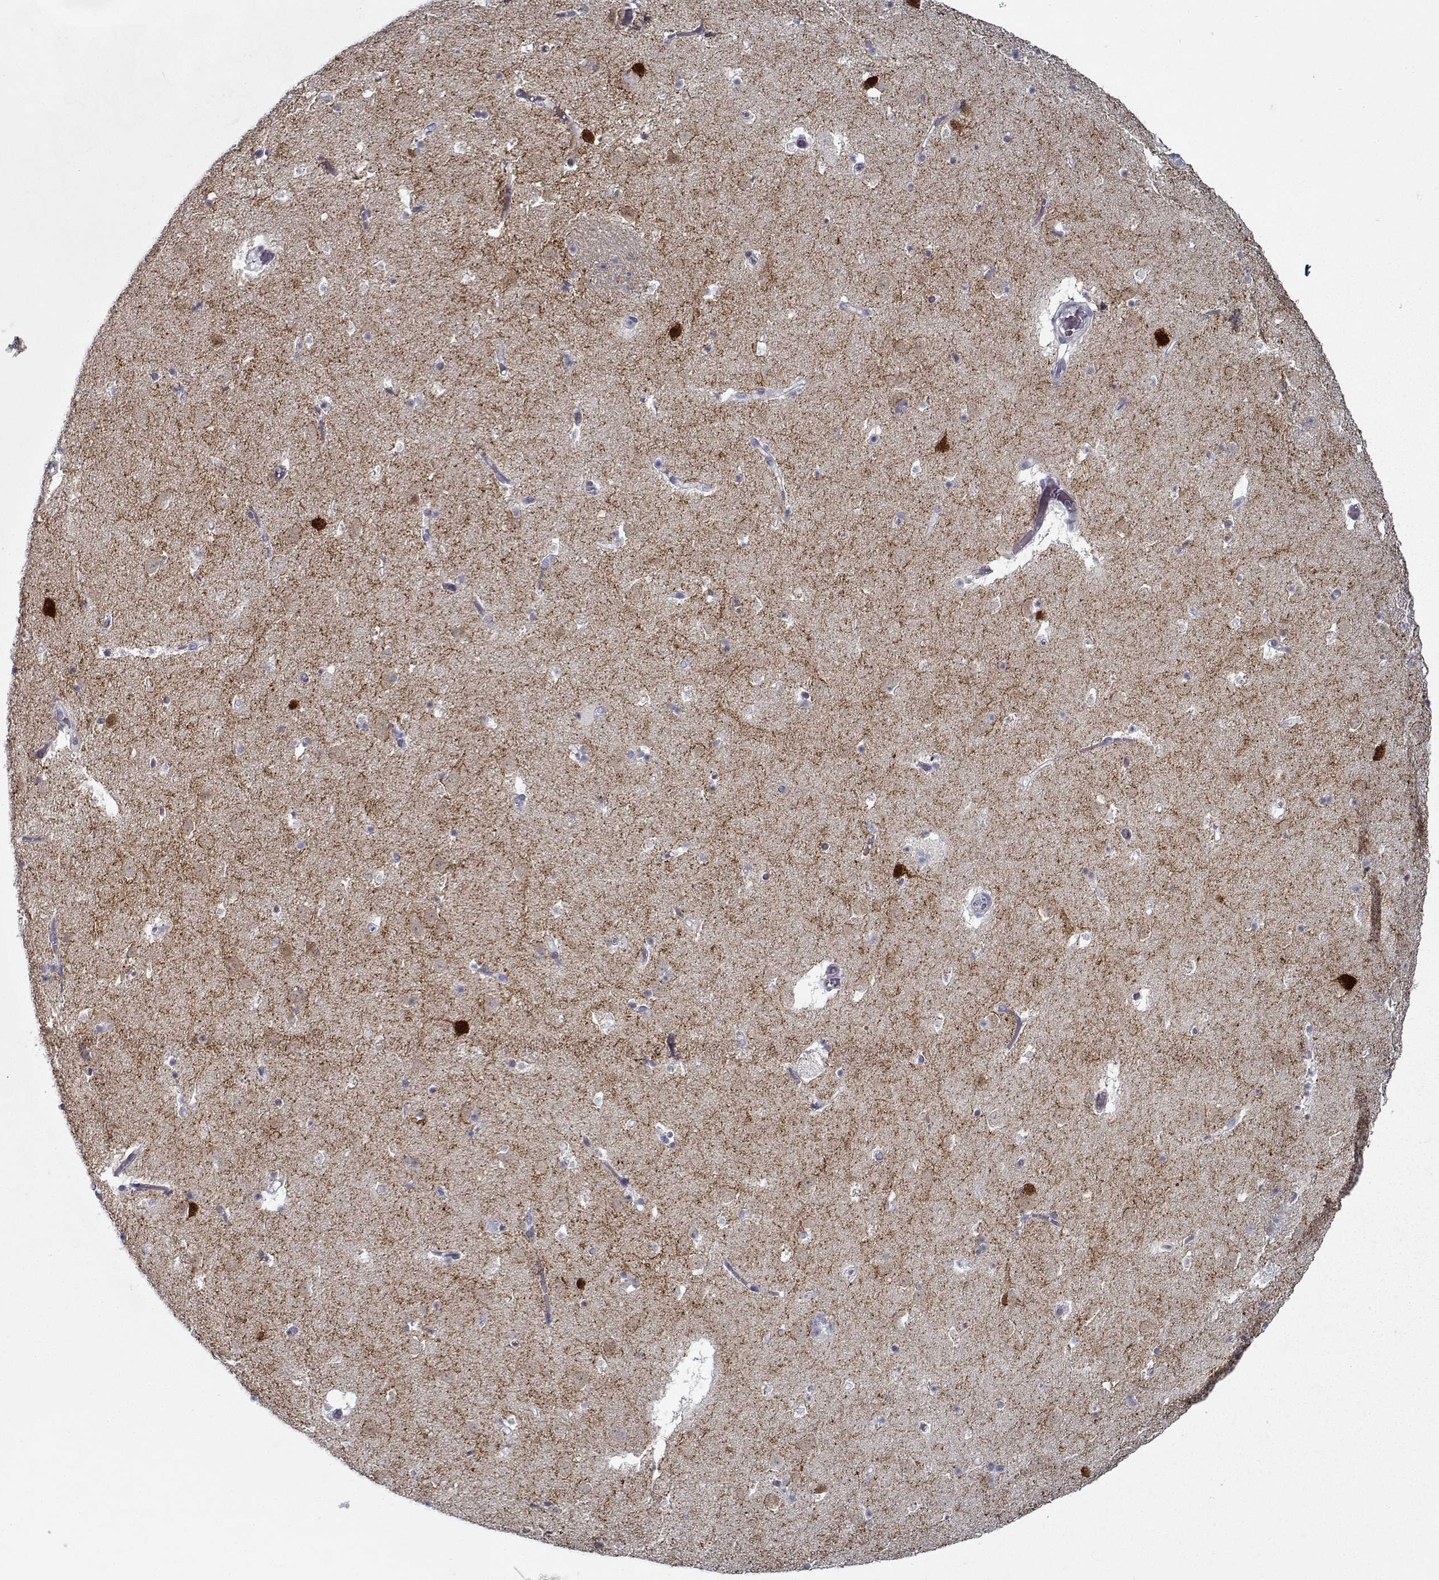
{"staining": {"intensity": "negative", "quantity": "none", "location": "none"}, "tissue": "caudate", "cell_type": "Glial cells", "image_type": "normal", "snomed": [{"axis": "morphology", "description": "Normal tissue, NOS"}, {"axis": "topography", "description": "Lateral ventricle wall"}], "caption": "High power microscopy micrograph of an immunohistochemistry image of normal caudate, revealing no significant expression in glial cells.", "gene": "GAD2", "patient": {"sex": "female", "age": 42}}